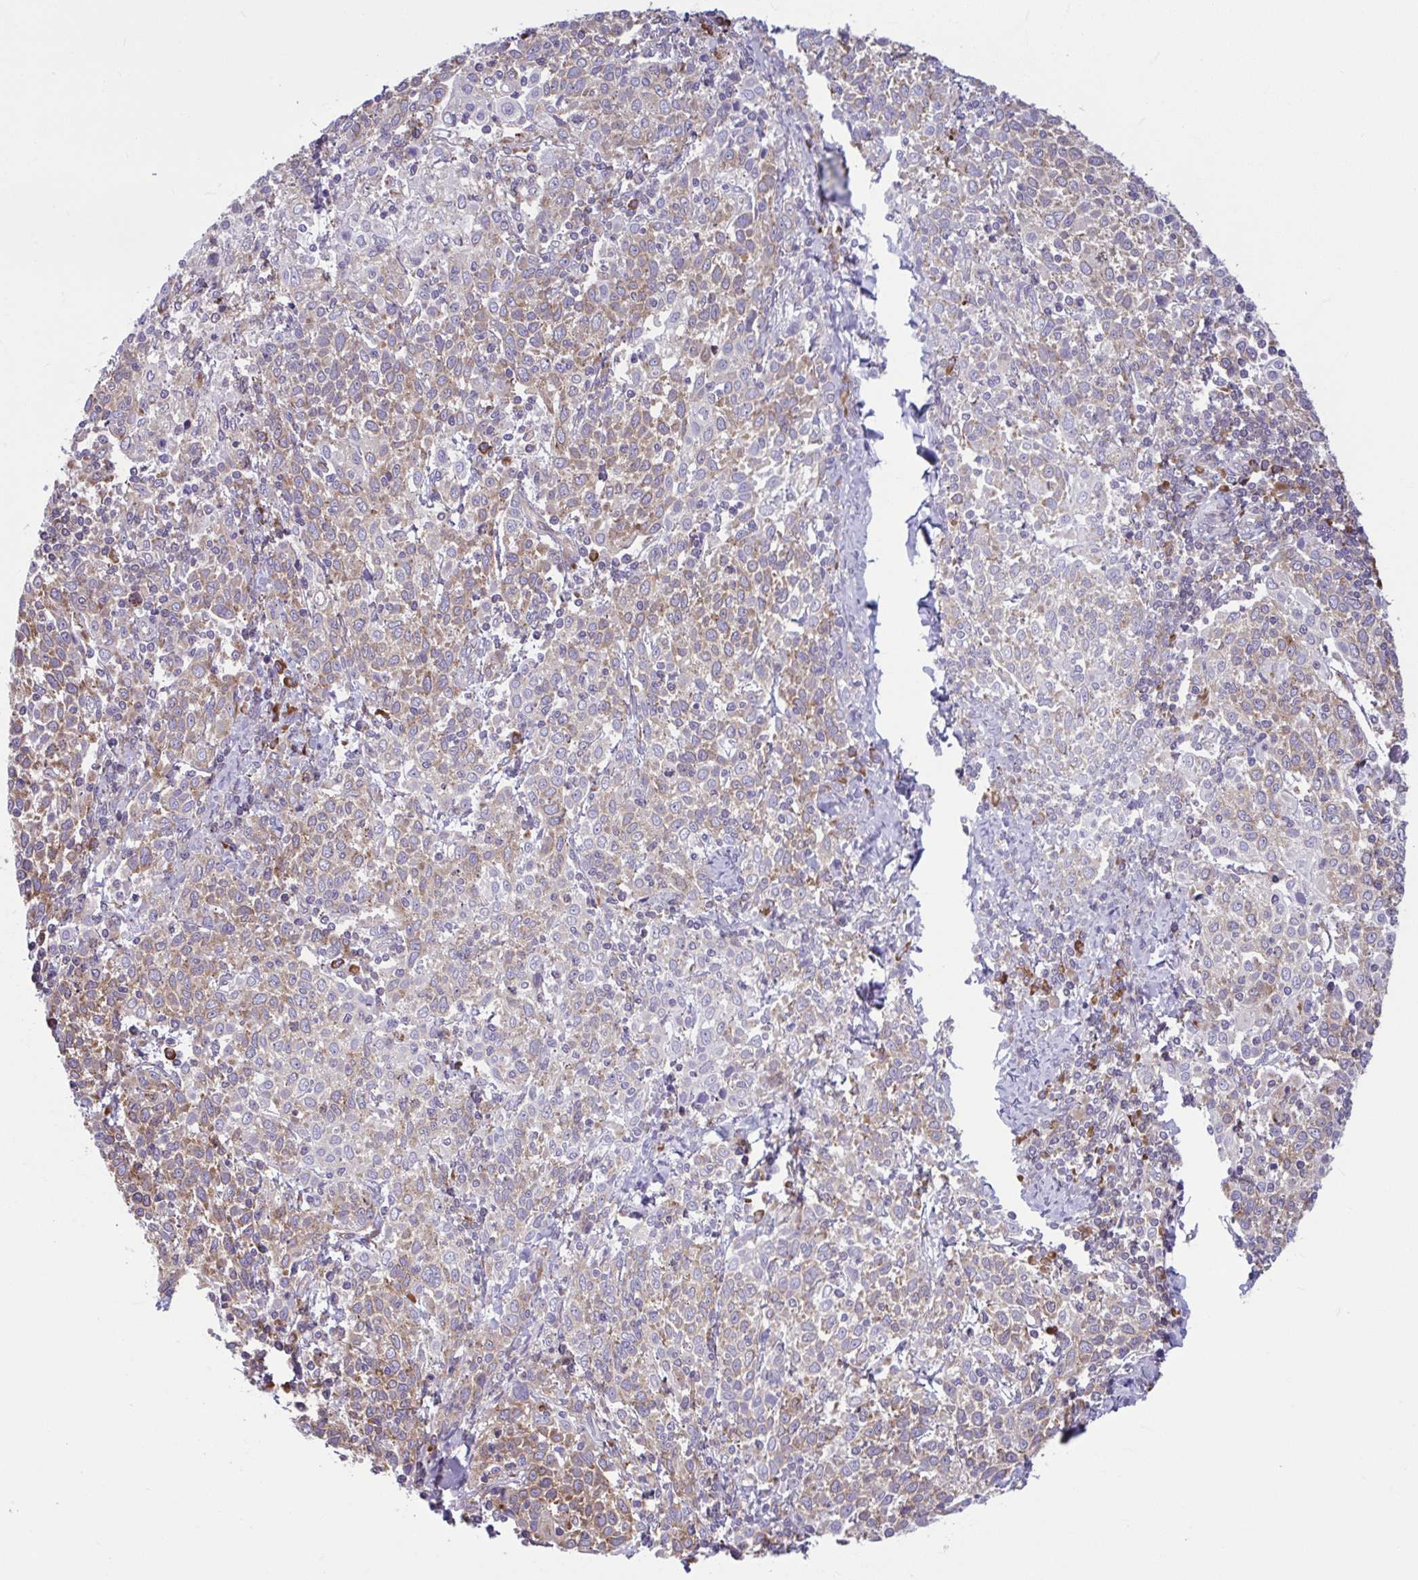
{"staining": {"intensity": "moderate", "quantity": ">75%", "location": "cytoplasmic/membranous"}, "tissue": "cervical cancer", "cell_type": "Tumor cells", "image_type": "cancer", "snomed": [{"axis": "morphology", "description": "Squamous cell carcinoma, NOS"}, {"axis": "topography", "description": "Cervix"}], "caption": "DAB (3,3'-diaminobenzidine) immunohistochemical staining of human cervical squamous cell carcinoma demonstrates moderate cytoplasmic/membranous protein positivity in approximately >75% of tumor cells.", "gene": "RPS16", "patient": {"sex": "female", "age": 61}}